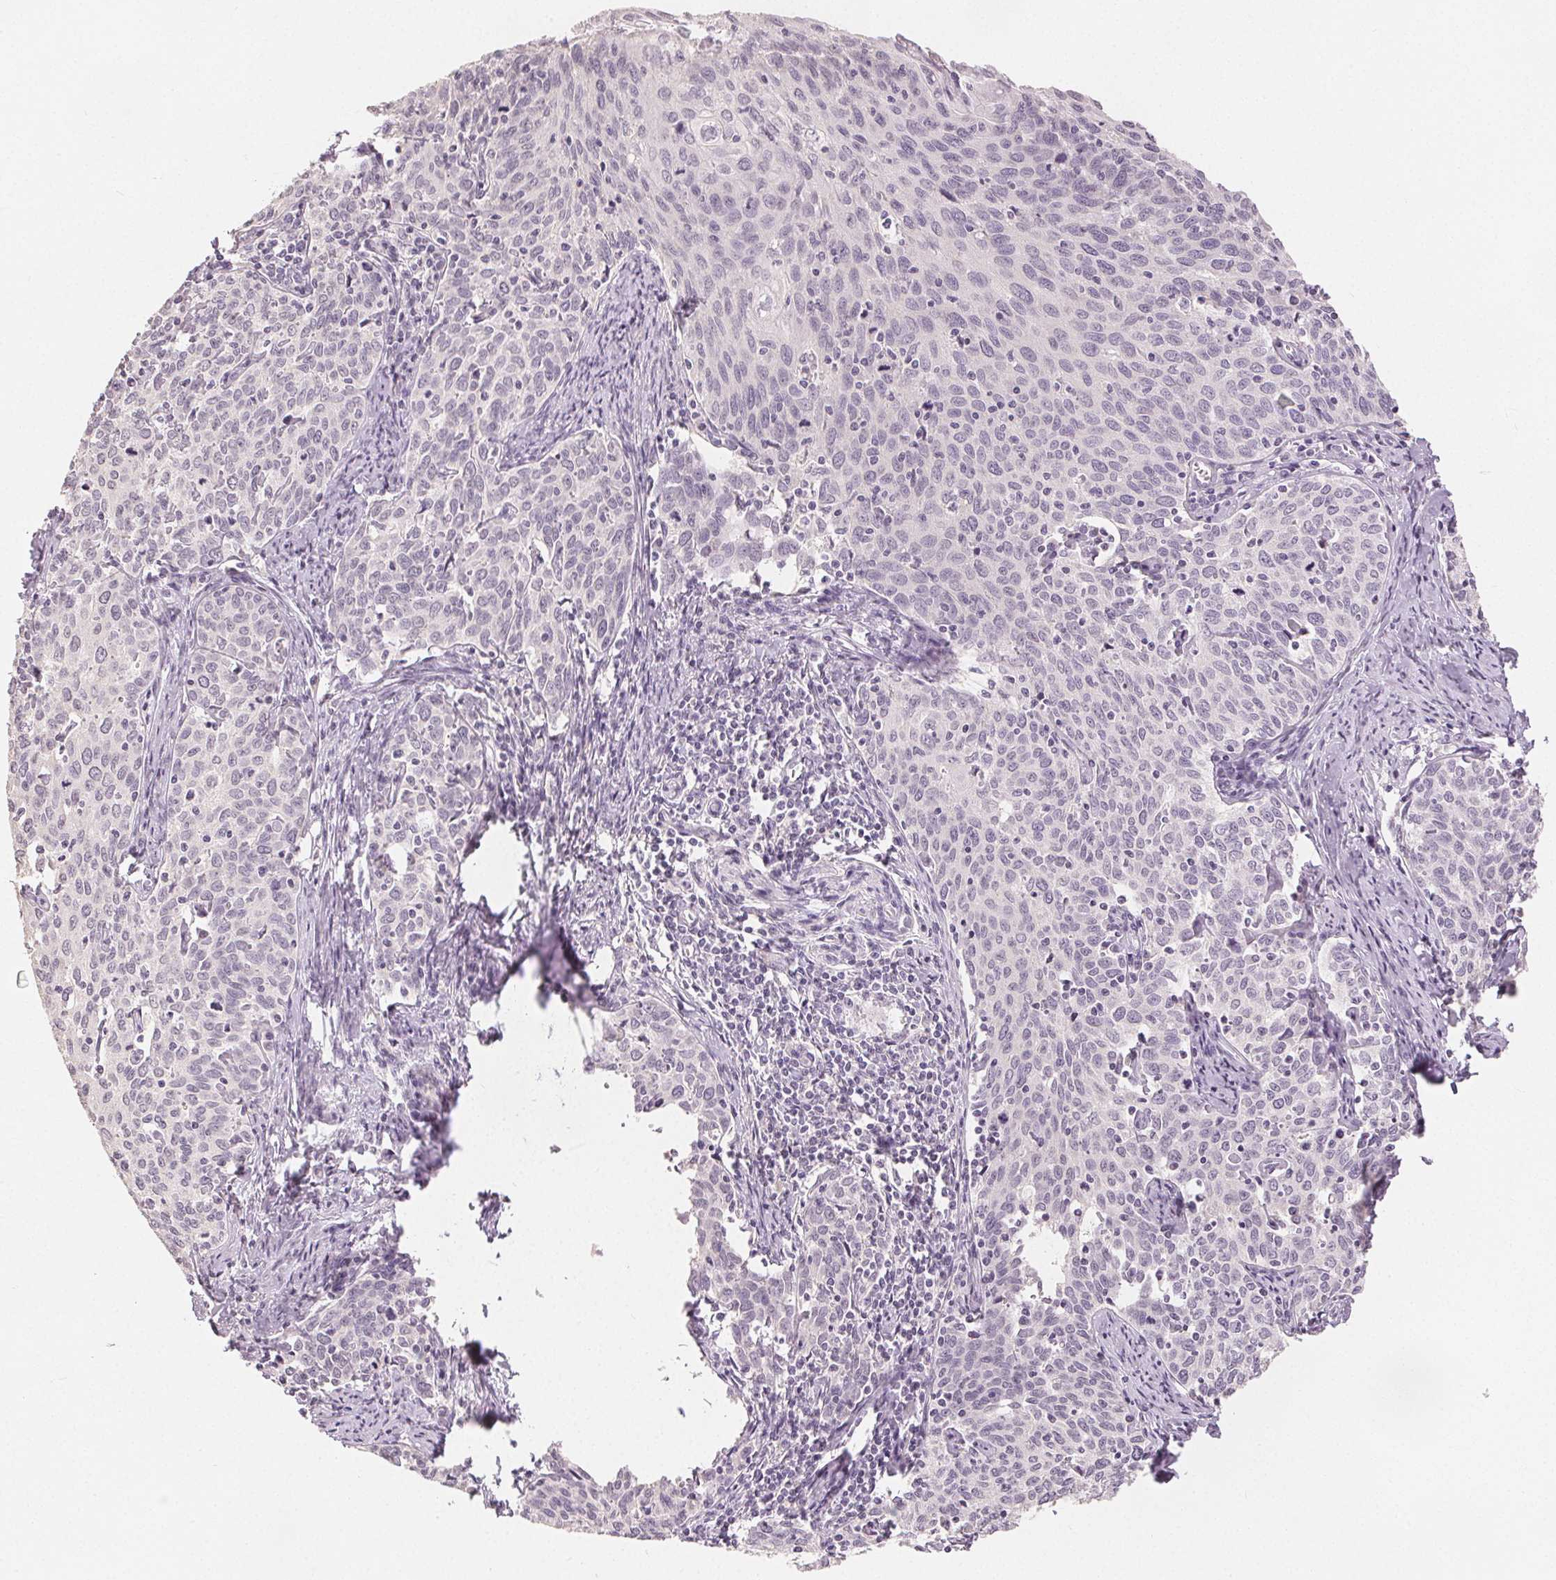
{"staining": {"intensity": "negative", "quantity": "none", "location": "none"}, "tissue": "cervical cancer", "cell_type": "Tumor cells", "image_type": "cancer", "snomed": [{"axis": "morphology", "description": "Squamous cell carcinoma, NOS"}, {"axis": "topography", "description": "Cervix"}], "caption": "The image exhibits no significant positivity in tumor cells of cervical cancer (squamous cell carcinoma).", "gene": "SLC27A5", "patient": {"sex": "female", "age": 62}}